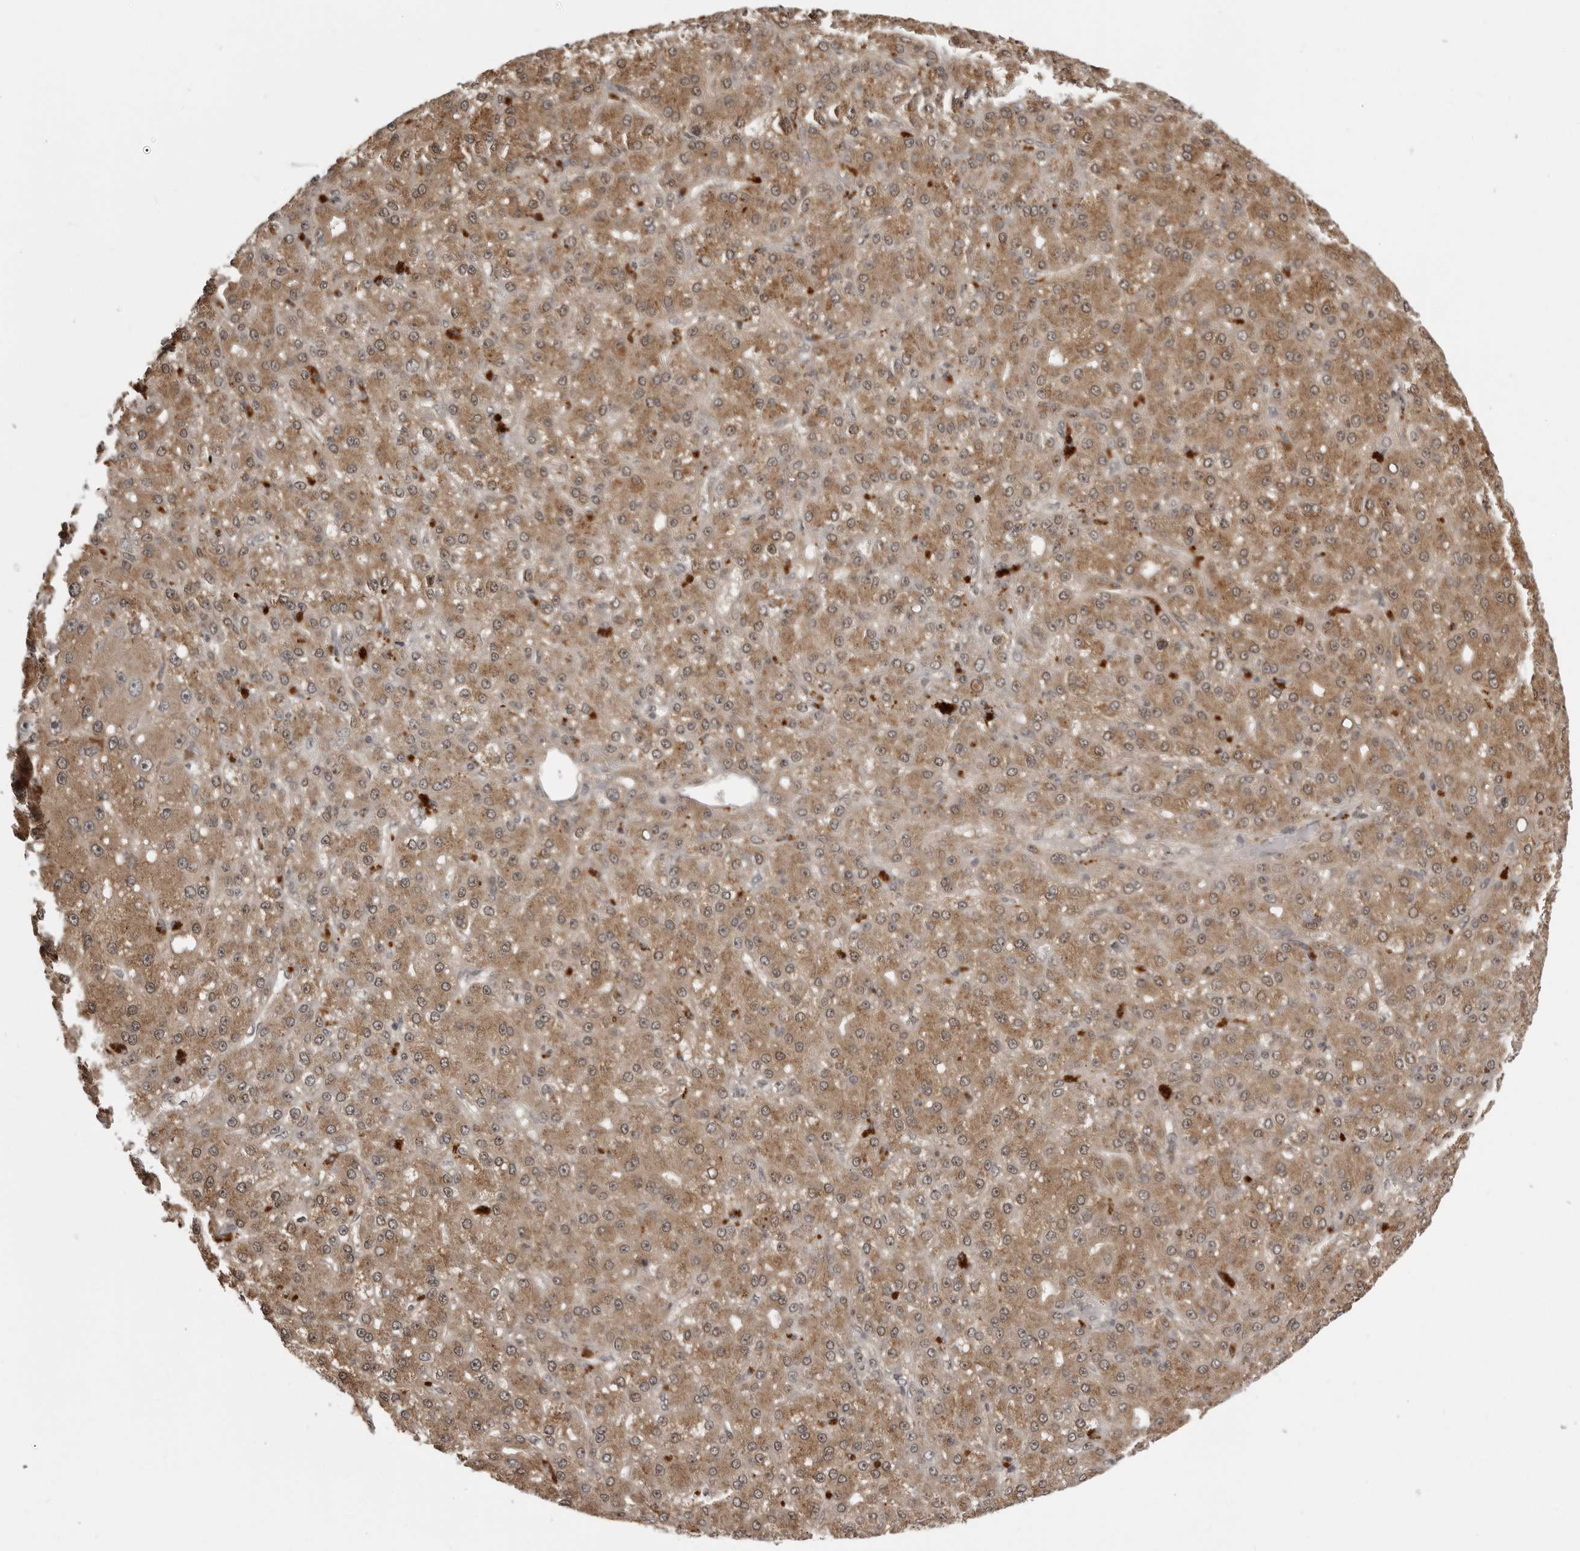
{"staining": {"intensity": "moderate", "quantity": ">75%", "location": "cytoplasmic/membranous,nuclear"}, "tissue": "liver cancer", "cell_type": "Tumor cells", "image_type": "cancer", "snomed": [{"axis": "morphology", "description": "Carcinoma, Hepatocellular, NOS"}, {"axis": "topography", "description": "Liver"}], "caption": "Immunohistochemical staining of human liver cancer demonstrates moderate cytoplasmic/membranous and nuclear protein expression in about >75% of tumor cells.", "gene": "IL24", "patient": {"sex": "male", "age": 67}}